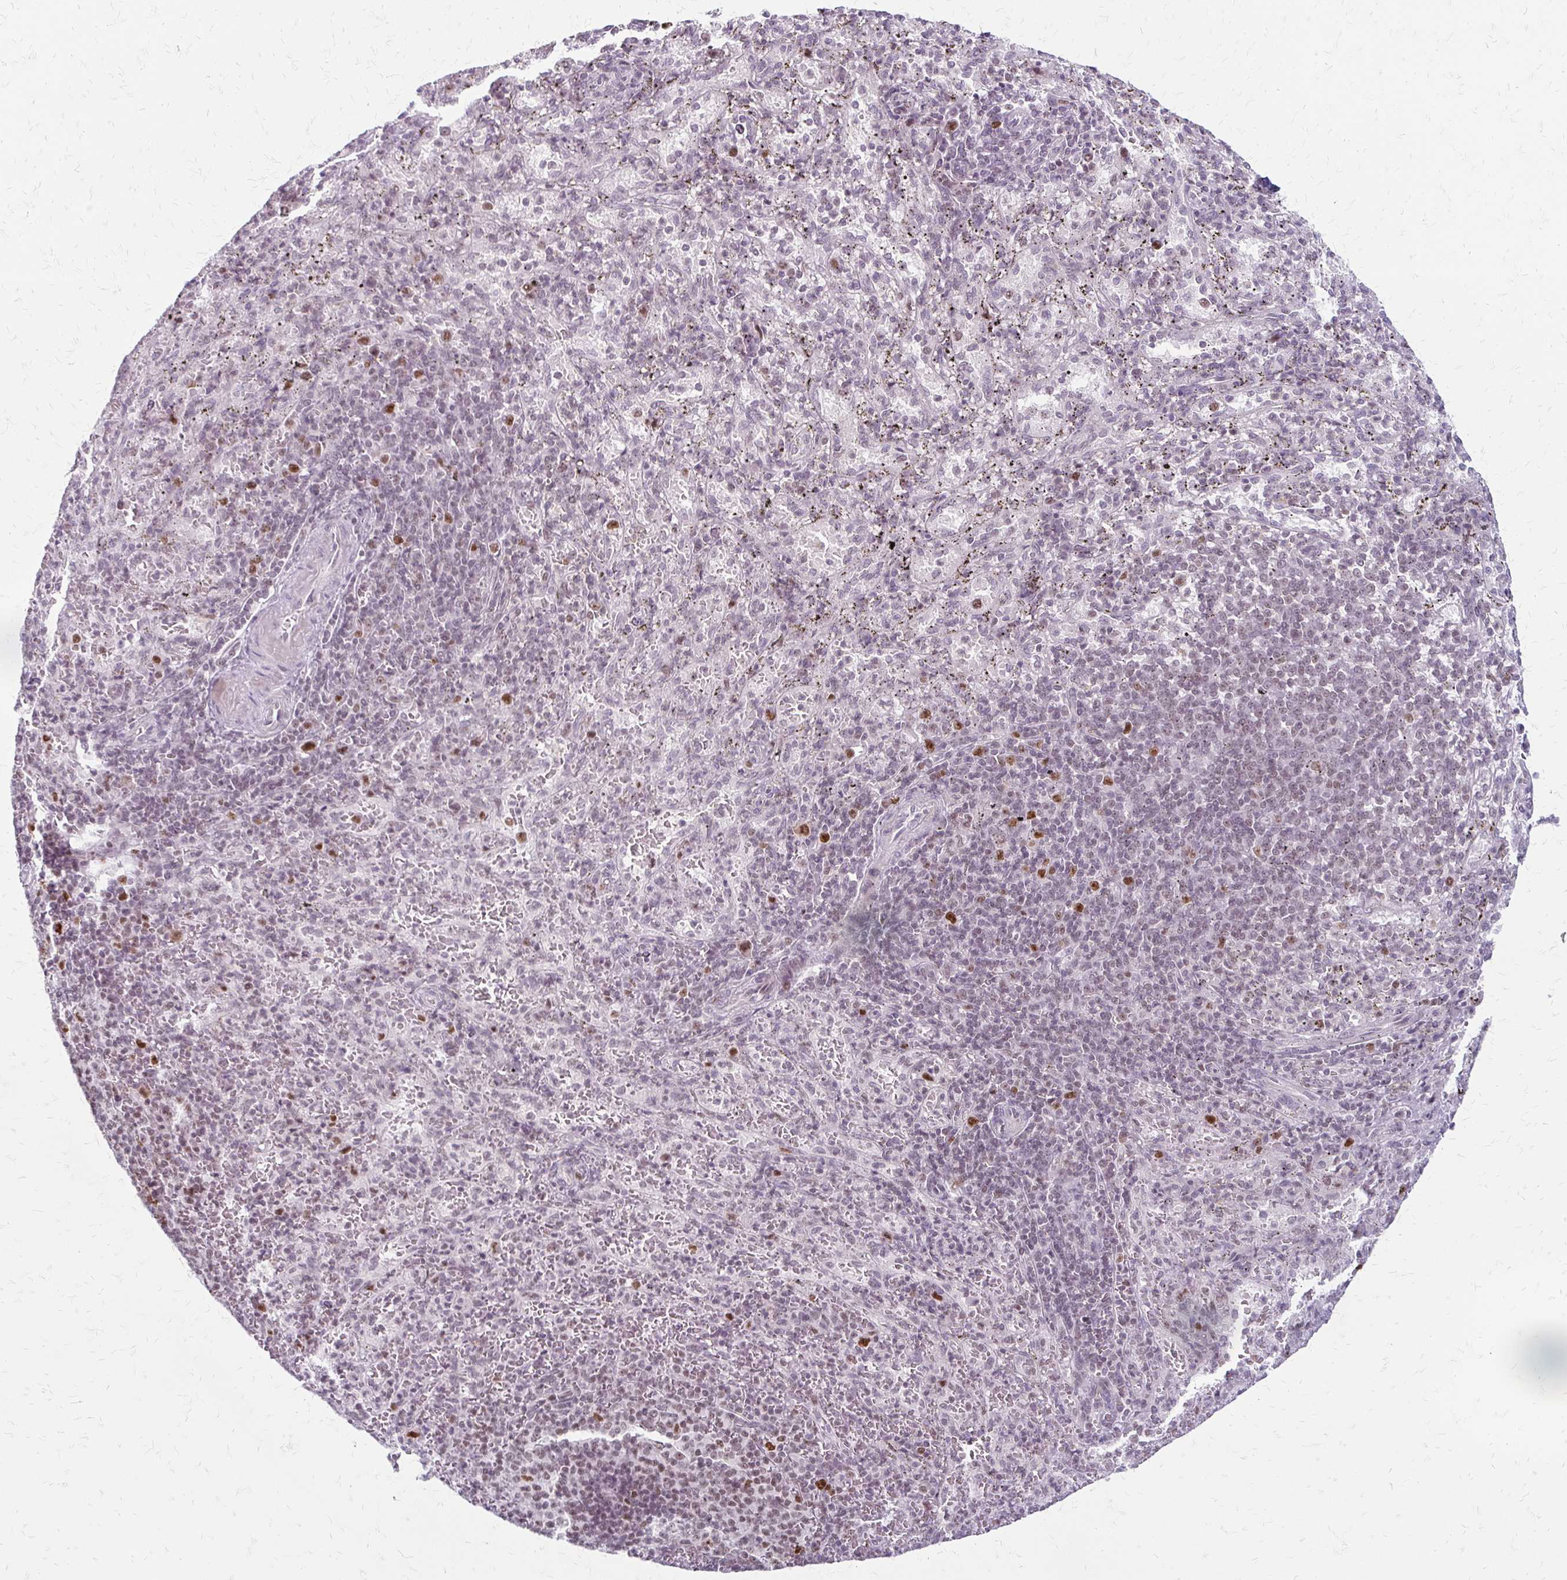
{"staining": {"intensity": "negative", "quantity": "none", "location": "none"}, "tissue": "spleen", "cell_type": "Cells in red pulp", "image_type": "normal", "snomed": [{"axis": "morphology", "description": "Normal tissue, NOS"}, {"axis": "topography", "description": "Spleen"}], "caption": "Benign spleen was stained to show a protein in brown. There is no significant staining in cells in red pulp. (Brightfield microscopy of DAB (3,3'-diaminobenzidine) immunohistochemistry (IHC) at high magnification).", "gene": "EED", "patient": {"sex": "male", "age": 57}}